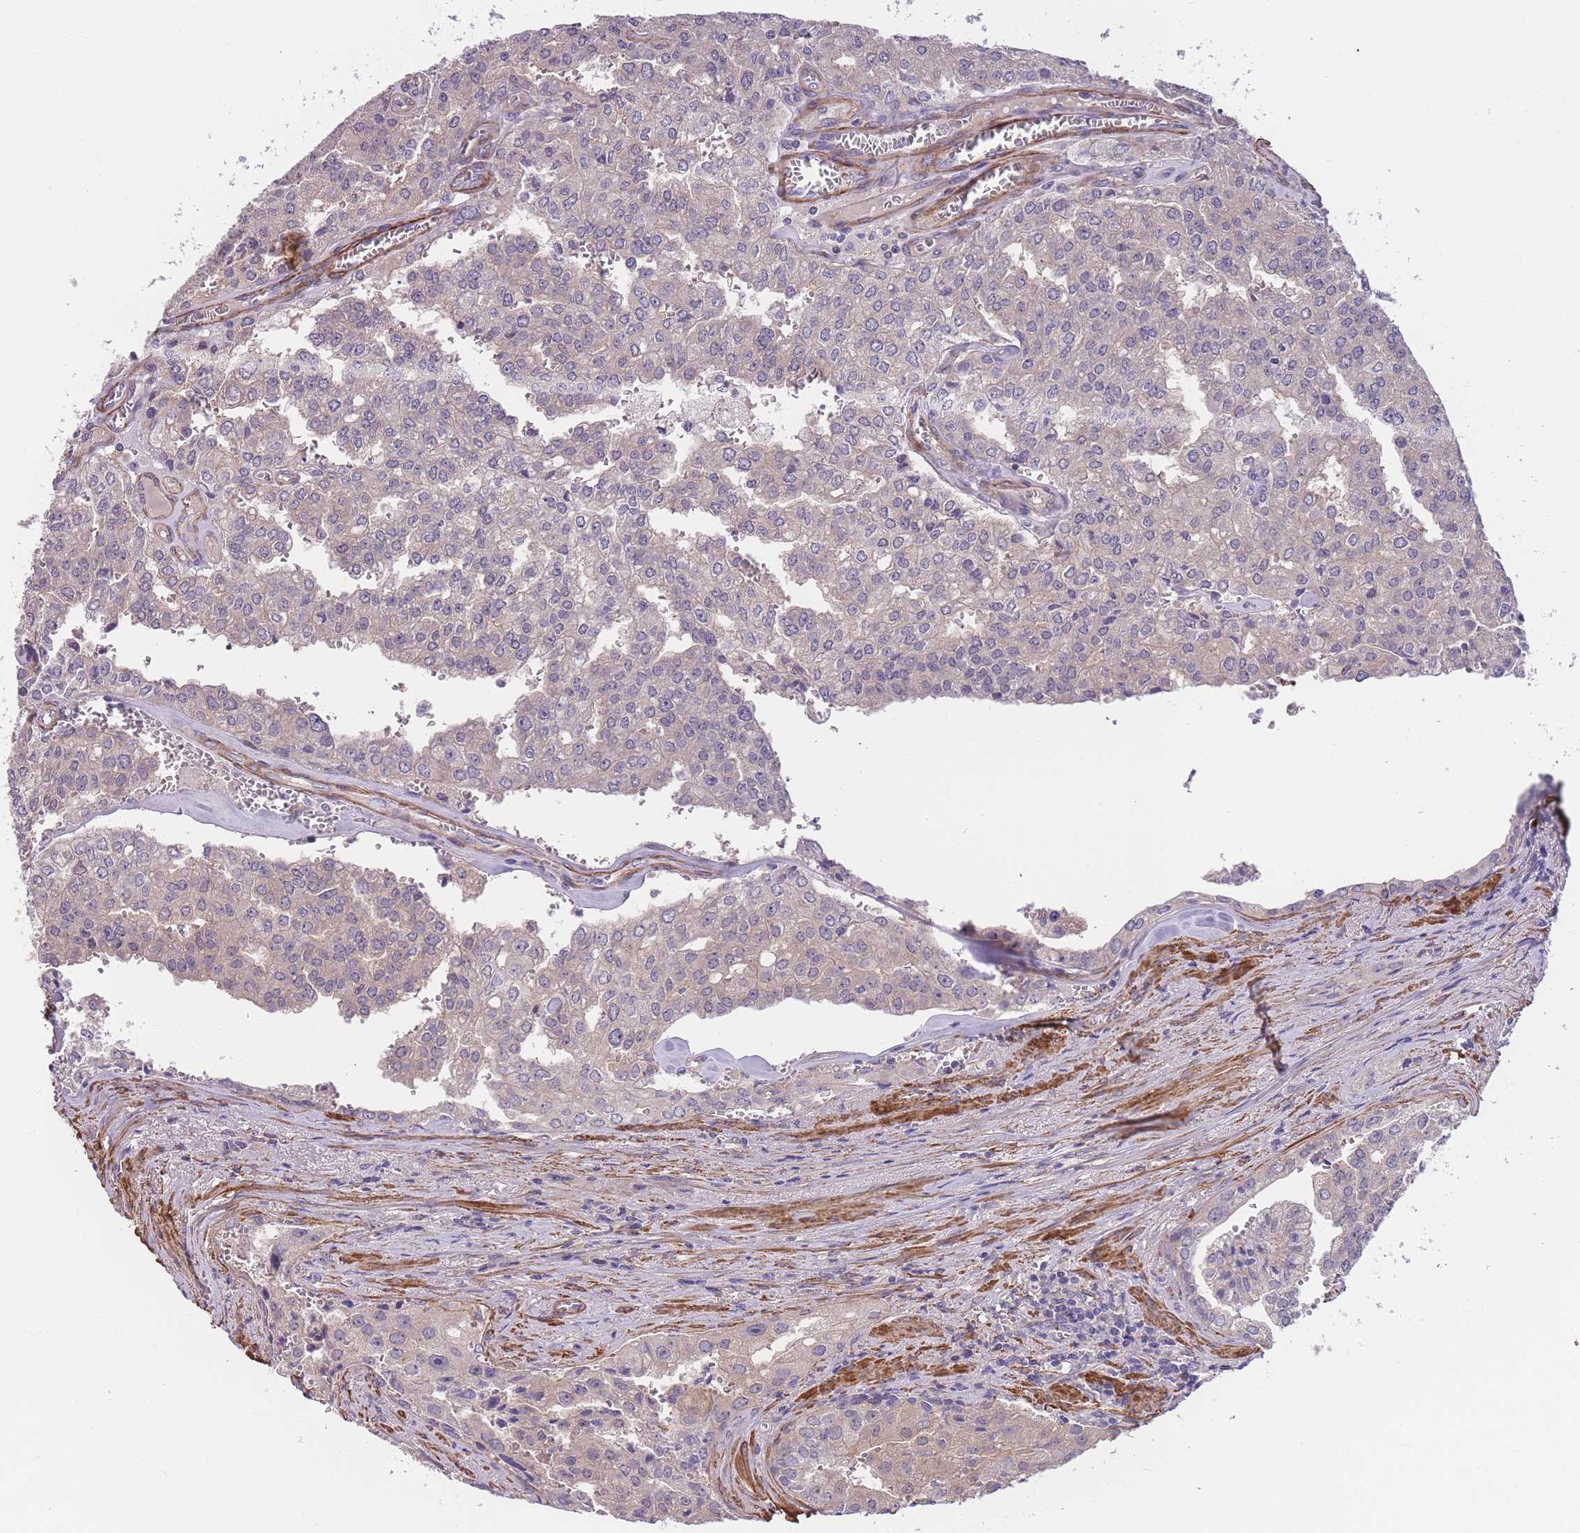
{"staining": {"intensity": "negative", "quantity": "none", "location": "none"}, "tissue": "prostate cancer", "cell_type": "Tumor cells", "image_type": "cancer", "snomed": [{"axis": "morphology", "description": "Adenocarcinoma, High grade"}, {"axis": "topography", "description": "Prostate"}], "caption": "Immunohistochemical staining of human prostate cancer demonstrates no significant staining in tumor cells.", "gene": "FAM124A", "patient": {"sex": "male", "age": 68}}